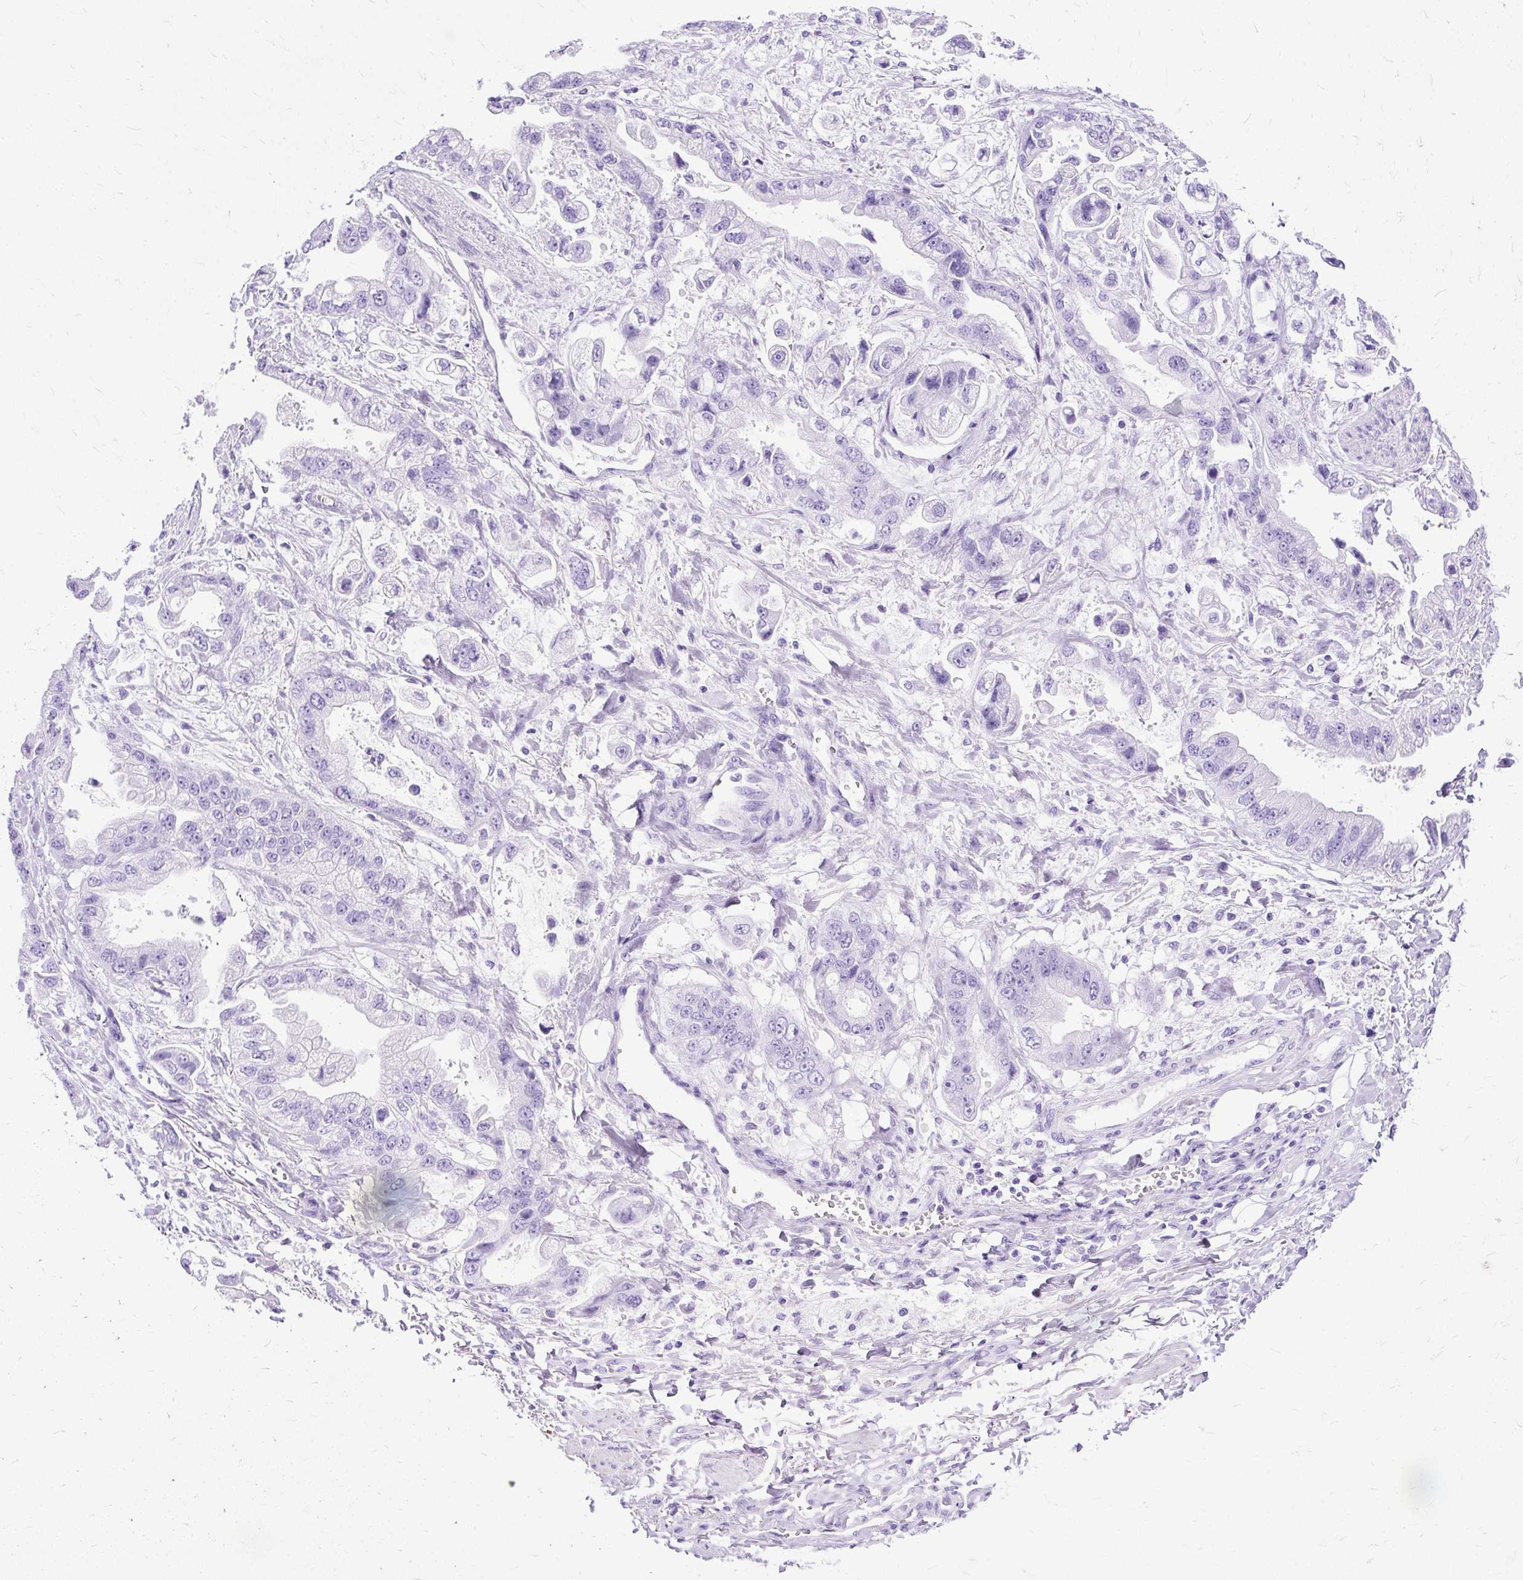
{"staining": {"intensity": "negative", "quantity": "none", "location": "none"}, "tissue": "stomach cancer", "cell_type": "Tumor cells", "image_type": "cancer", "snomed": [{"axis": "morphology", "description": "Adenocarcinoma, NOS"}, {"axis": "topography", "description": "Stomach"}], "caption": "Immunohistochemistry (IHC) of human adenocarcinoma (stomach) reveals no positivity in tumor cells.", "gene": "SLC8A2", "patient": {"sex": "male", "age": 62}}